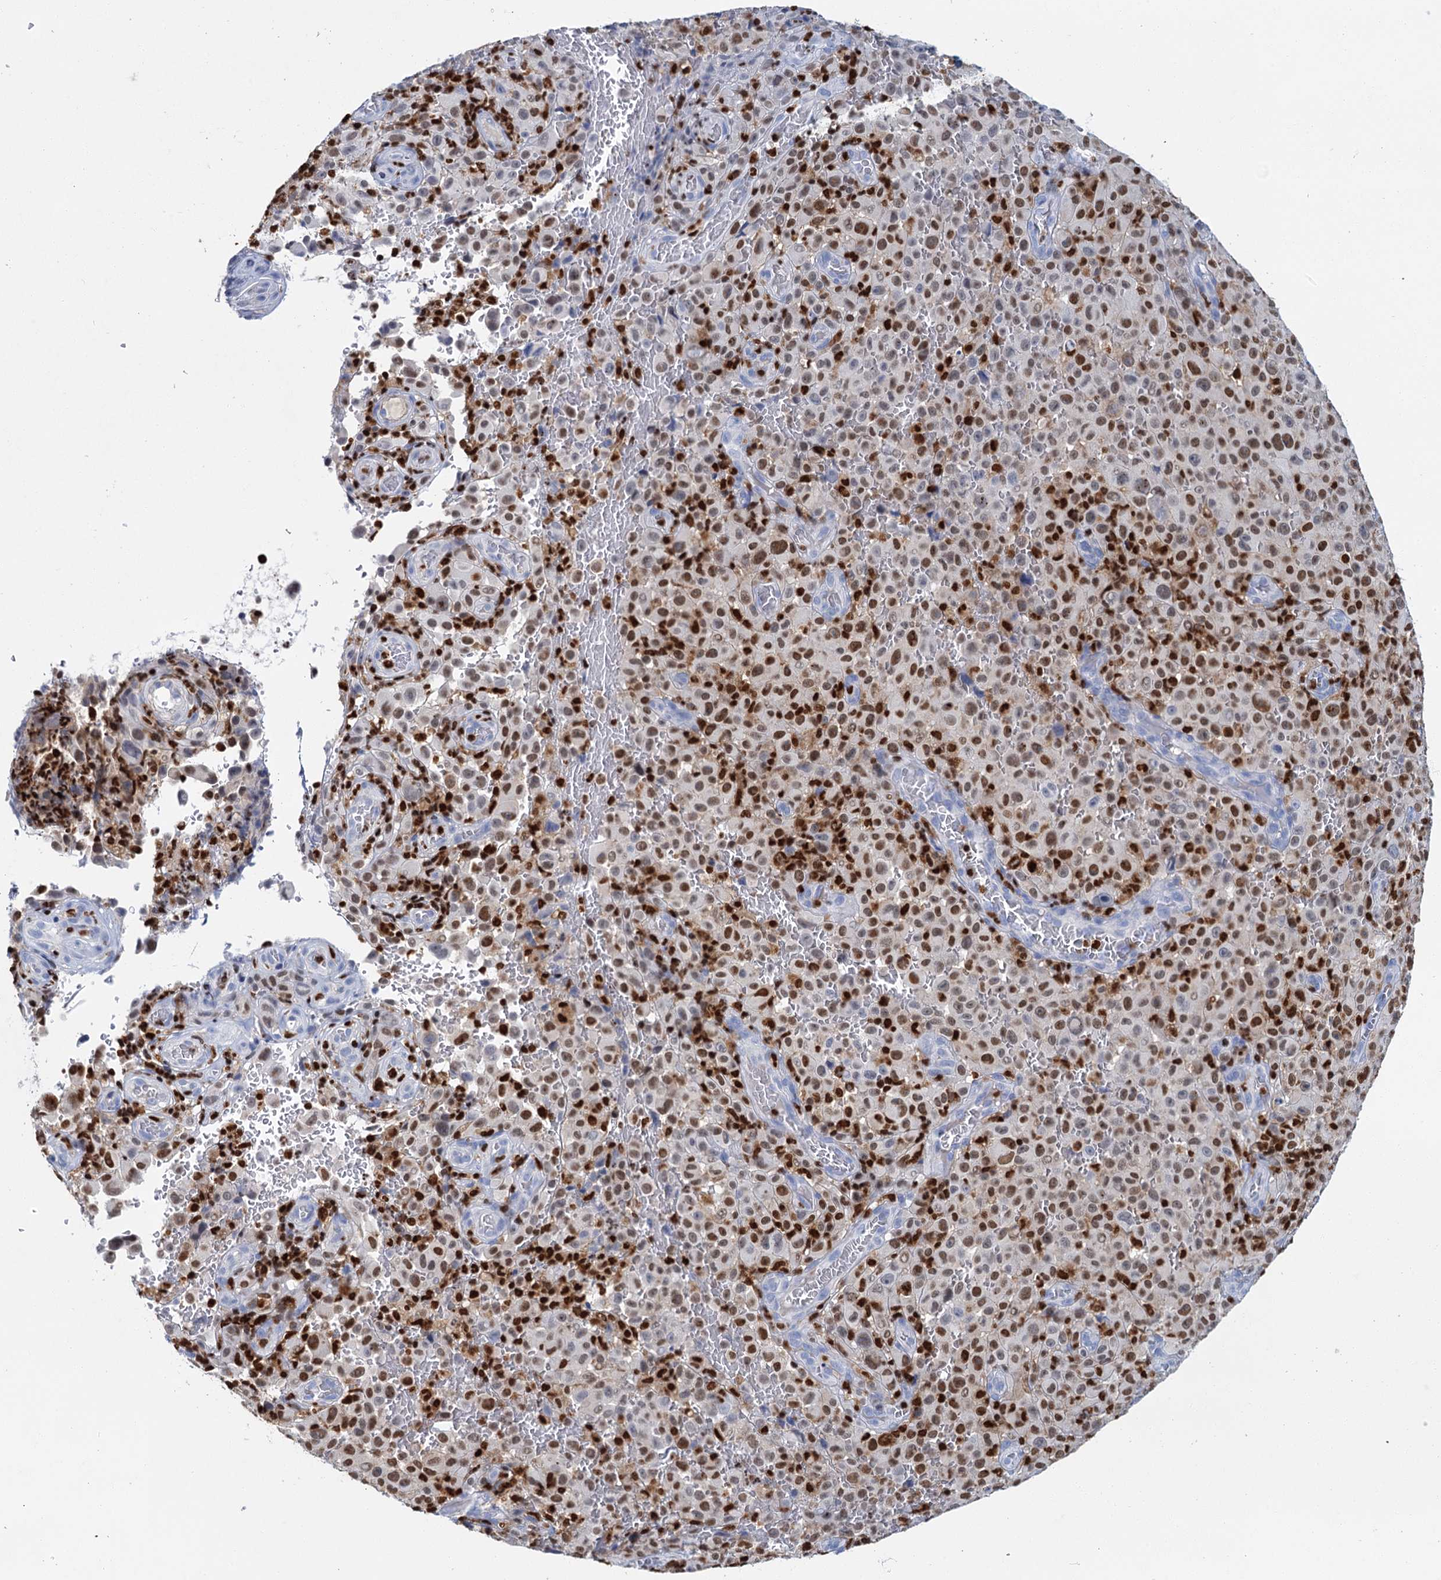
{"staining": {"intensity": "moderate", "quantity": ">75%", "location": "nuclear"}, "tissue": "melanoma", "cell_type": "Tumor cells", "image_type": "cancer", "snomed": [{"axis": "morphology", "description": "Malignant melanoma, NOS"}, {"axis": "topography", "description": "Skin"}], "caption": "Tumor cells exhibit medium levels of moderate nuclear staining in about >75% of cells in melanoma. The protein is shown in brown color, while the nuclei are stained blue.", "gene": "CELF2", "patient": {"sex": "female", "age": 82}}